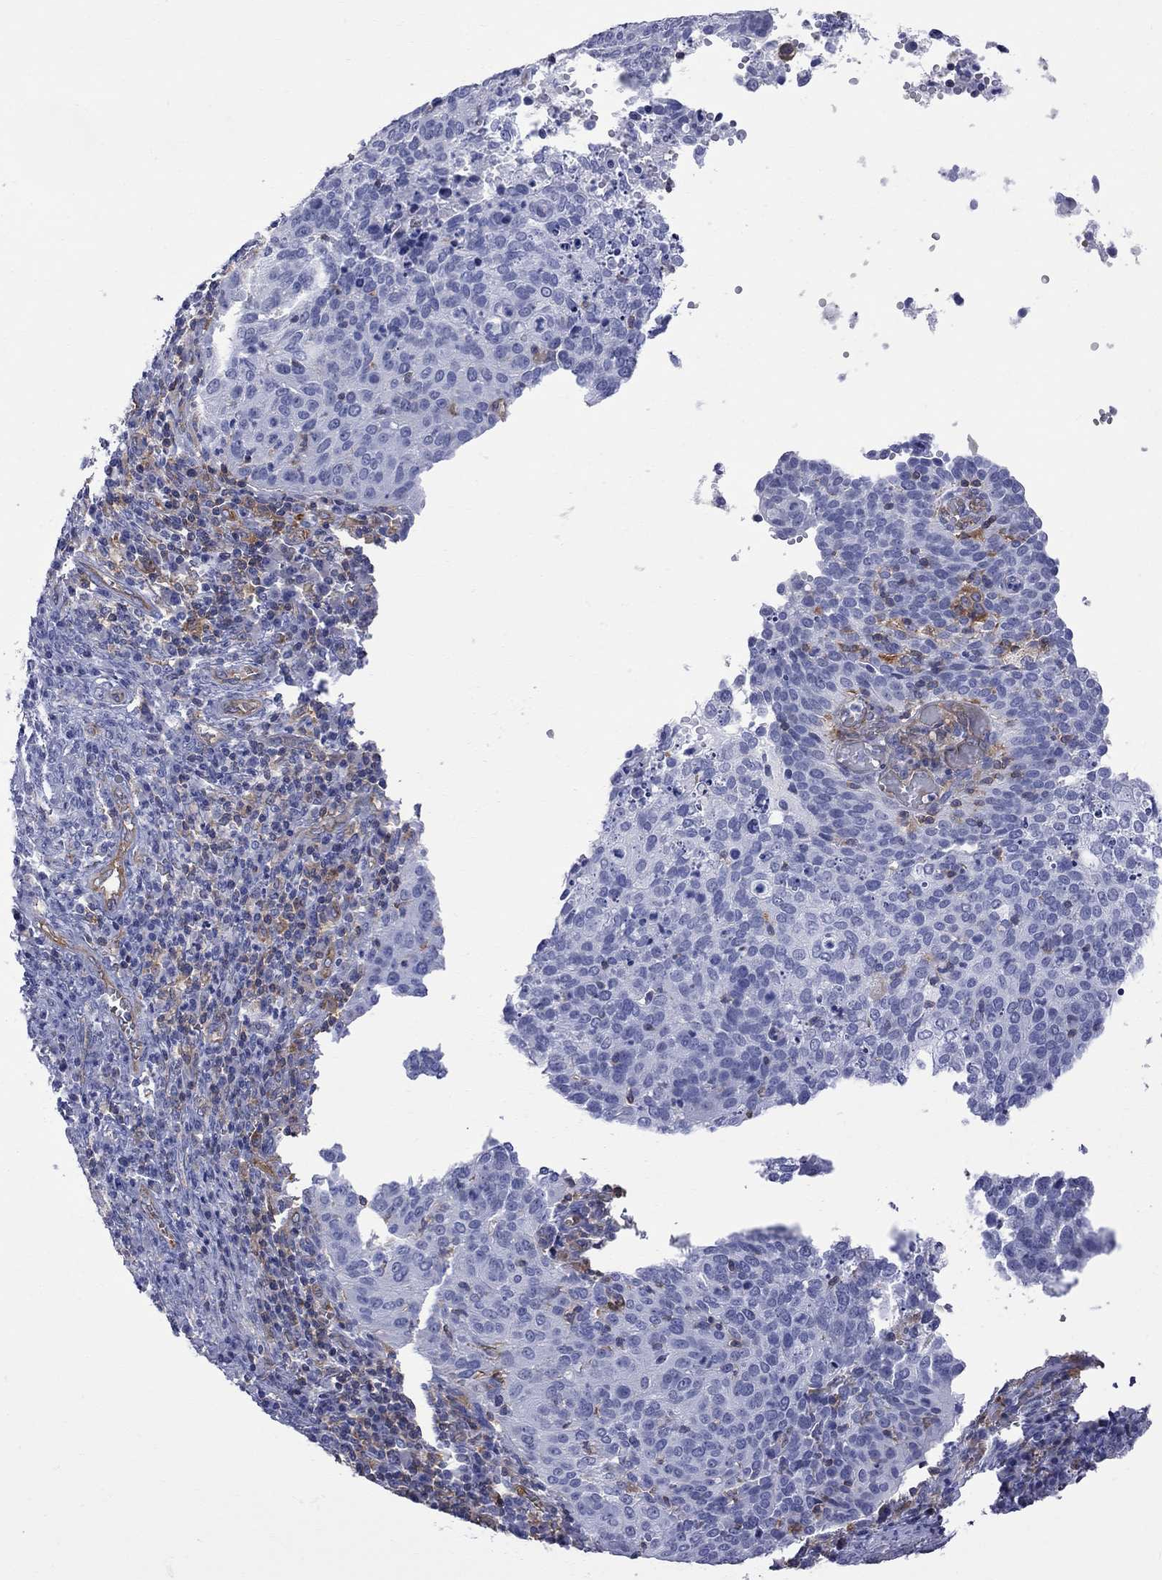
{"staining": {"intensity": "negative", "quantity": "none", "location": "none"}, "tissue": "cervical cancer", "cell_type": "Tumor cells", "image_type": "cancer", "snomed": [{"axis": "morphology", "description": "Squamous cell carcinoma, NOS"}, {"axis": "topography", "description": "Cervix"}], "caption": "Human cervical cancer stained for a protein using immunohistochemistry (IHC) displays no expression in tumor cells.", "gene": "ABI3", "patient": {"sex": "female", "age": 39}}